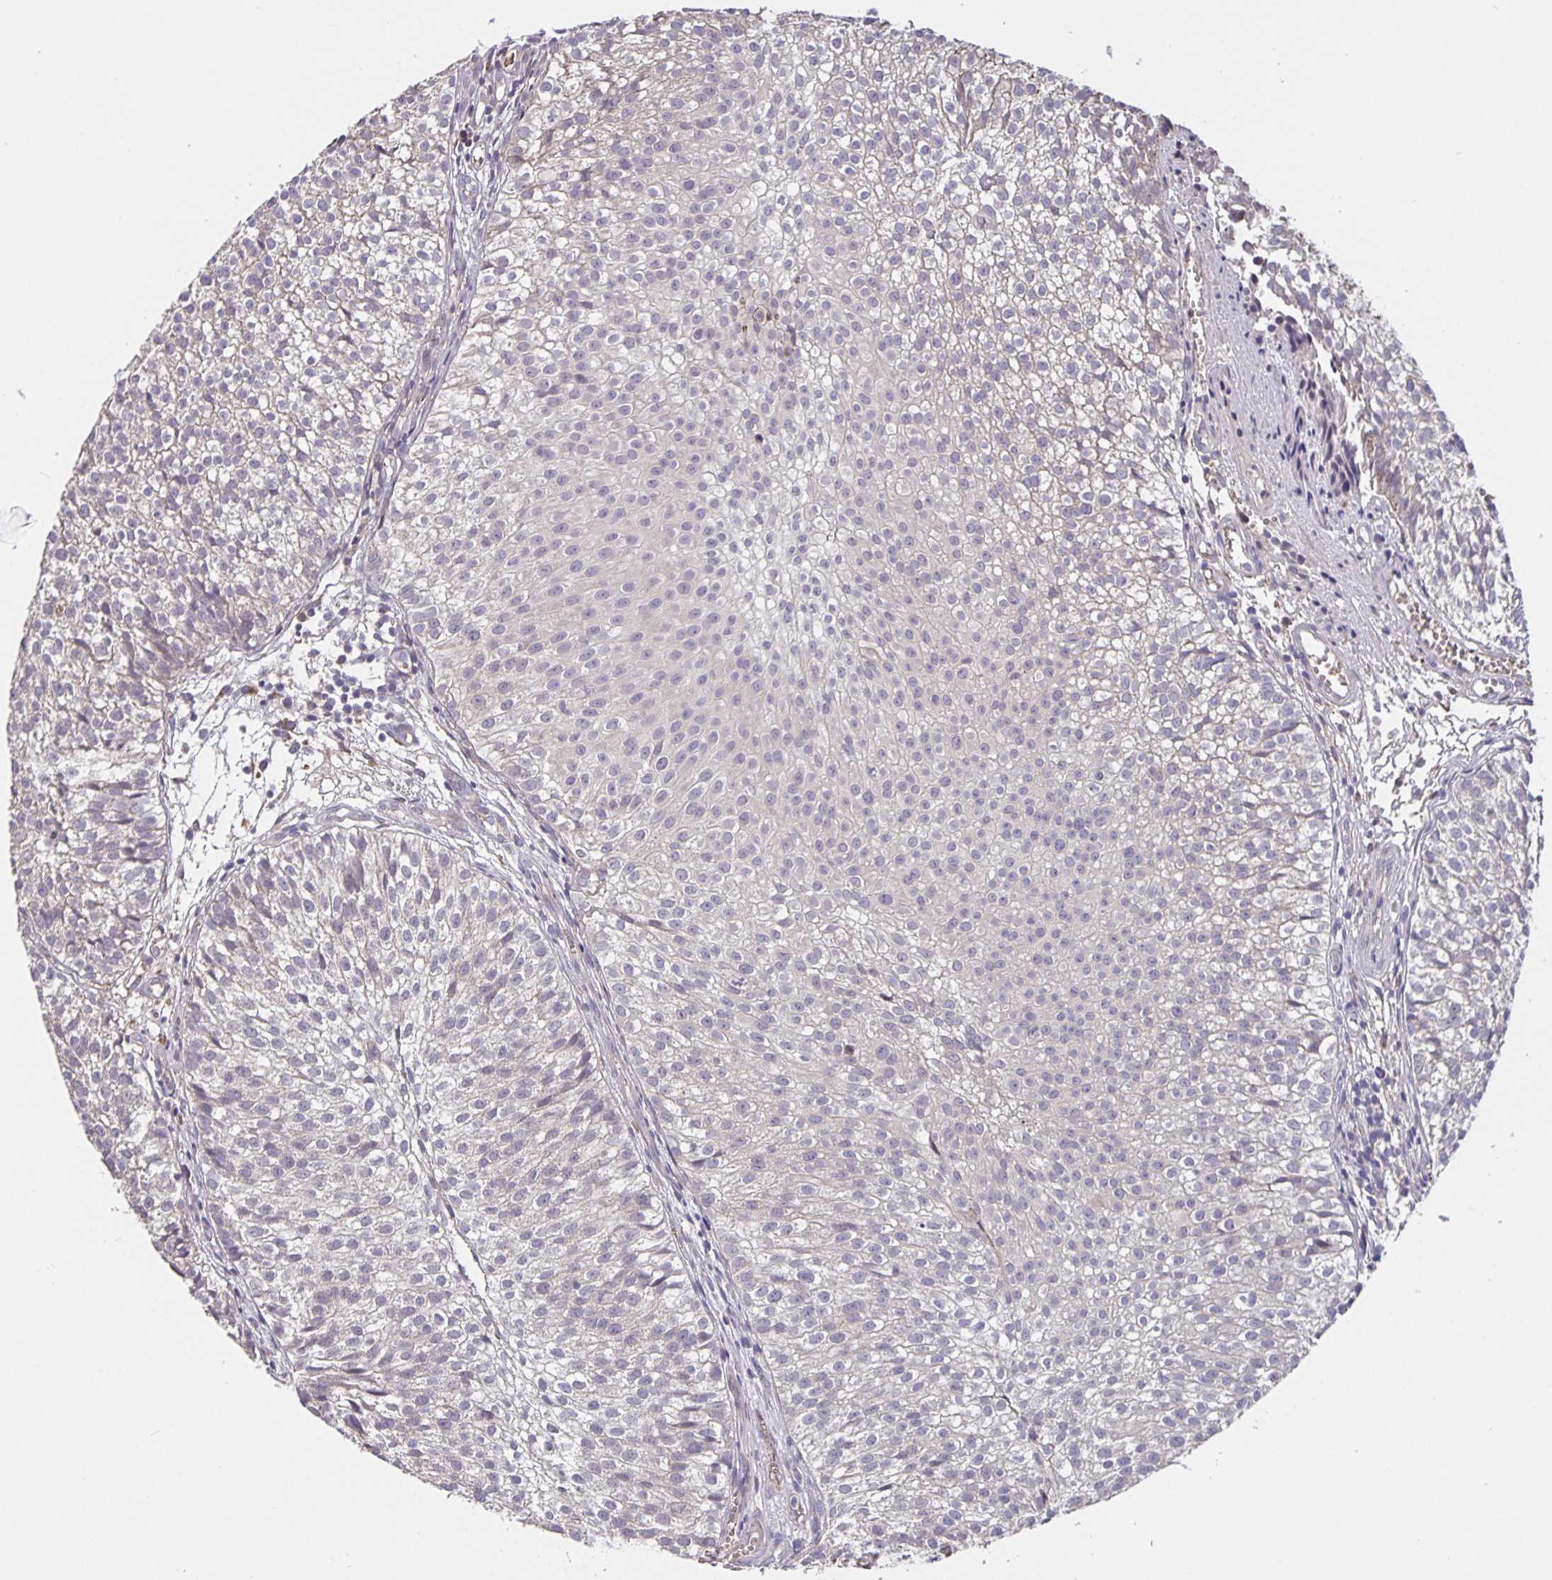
{"staining": {"intensity": "negative", "quantity": "none", "location": "none"}, "tissue": "urothelial cancer", "cell_type": "Tumor cells", "image_type": "cancer", "snomed": [{"axis": "morphology", "description": "Urothelial carcinoma, Low grade"}, {"axis": "topography", "description": "Urinary bladder"}], "caption": "This is an immunohistochemistry (IHC) histopathology image of human urothelial cancer. There is no positivity in tumor cells.", "gene": "TMEM71", "patient": {"sex": "male", "age": 70}}